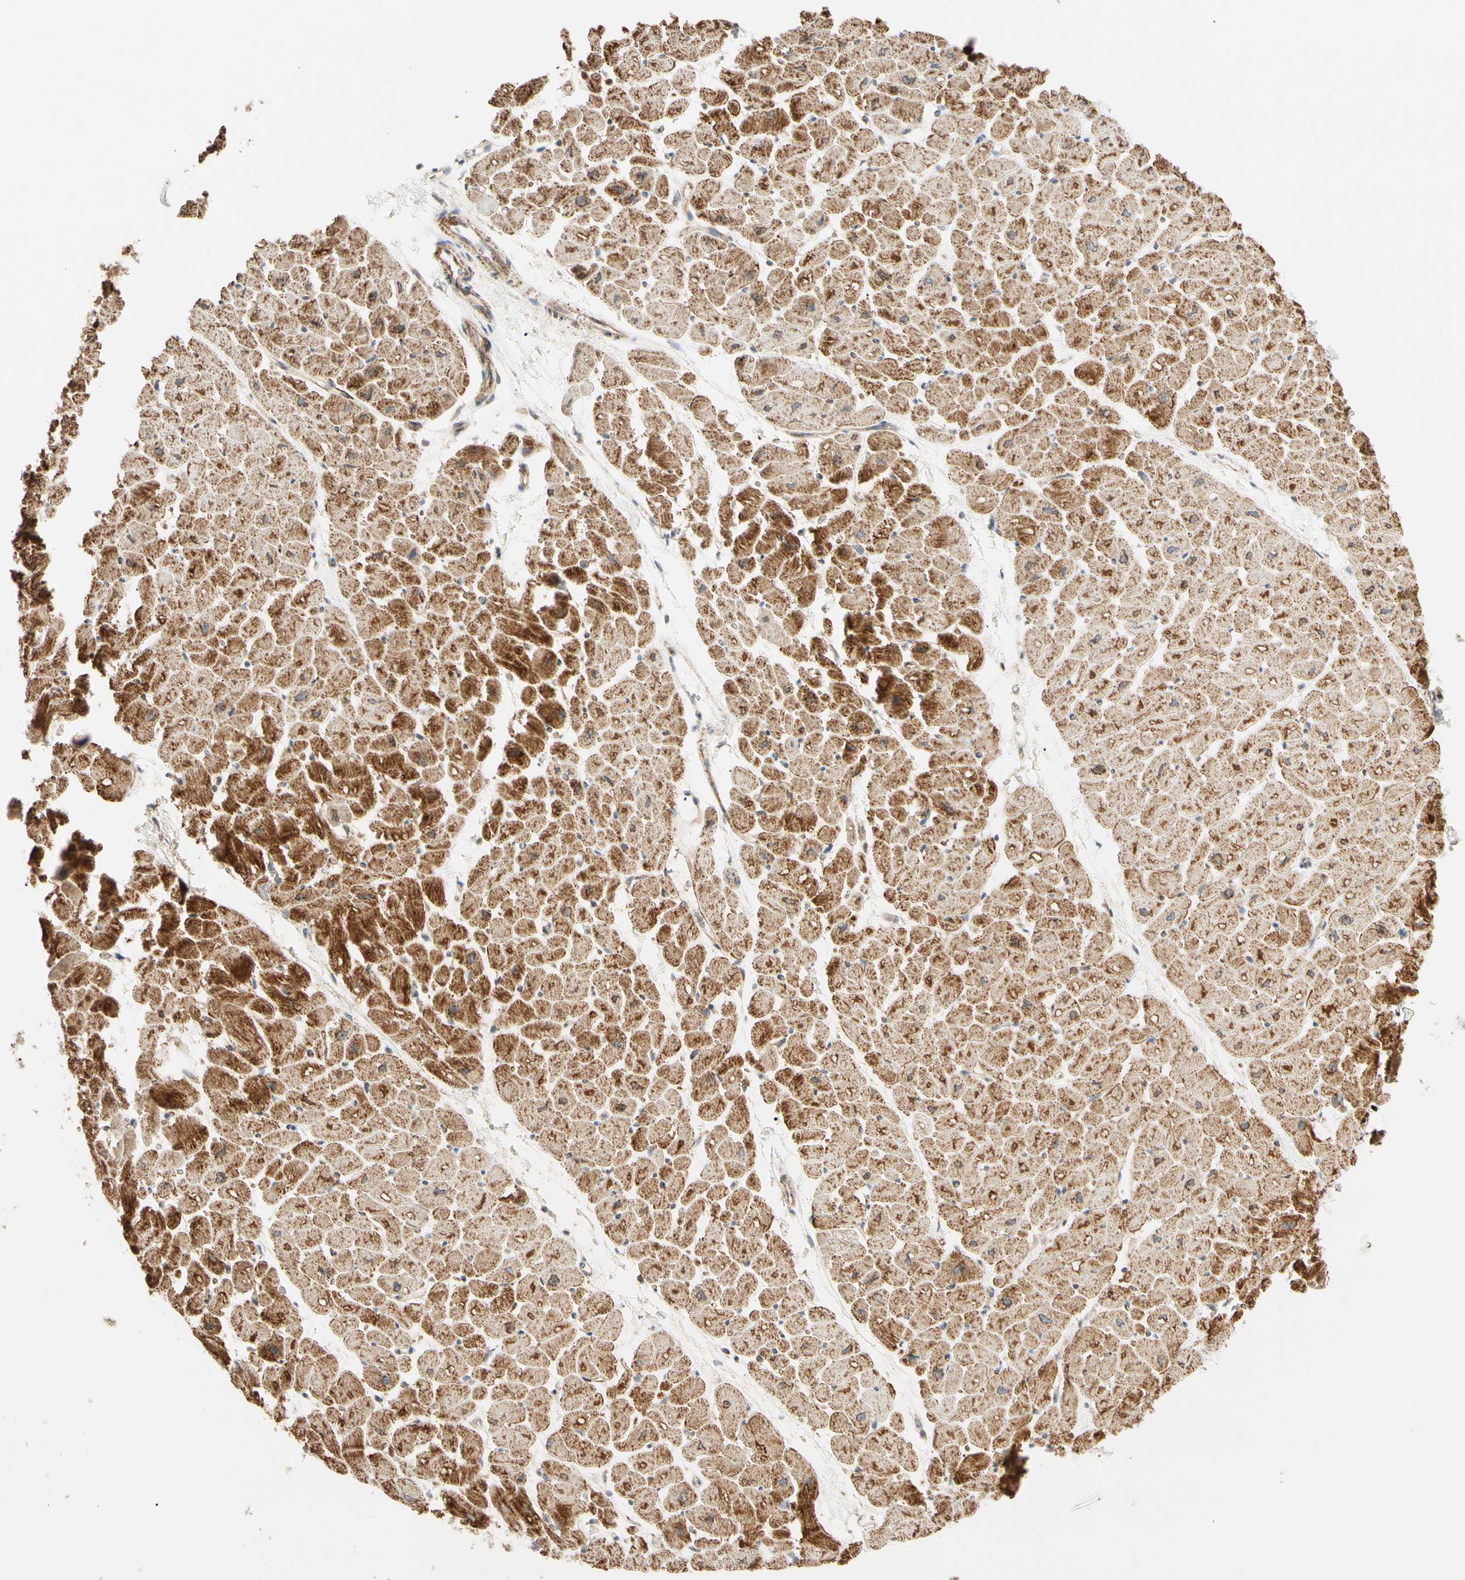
{"staining": {"intensity": "strong", "quantity": ">75%", "location": "cytoplasmic/membranous"}, "tissue": "heart muscle", "cell_type": "Cardiomyocytes", "image_type": "normal", "snomed": [{"axis": "morphology", "description": "Normal tissue, NOS"}, {"axis": "topography", "description": "Heart"}], "caption": "About >75% of cardiomyocytes in normal heart muscle exhibit strong cytoplasmic/membranous protein staining as visualized by brown immunohistochemical staining.", "gene": "TBC1D10A", "patient": {"sex": "male", "age": 45}}